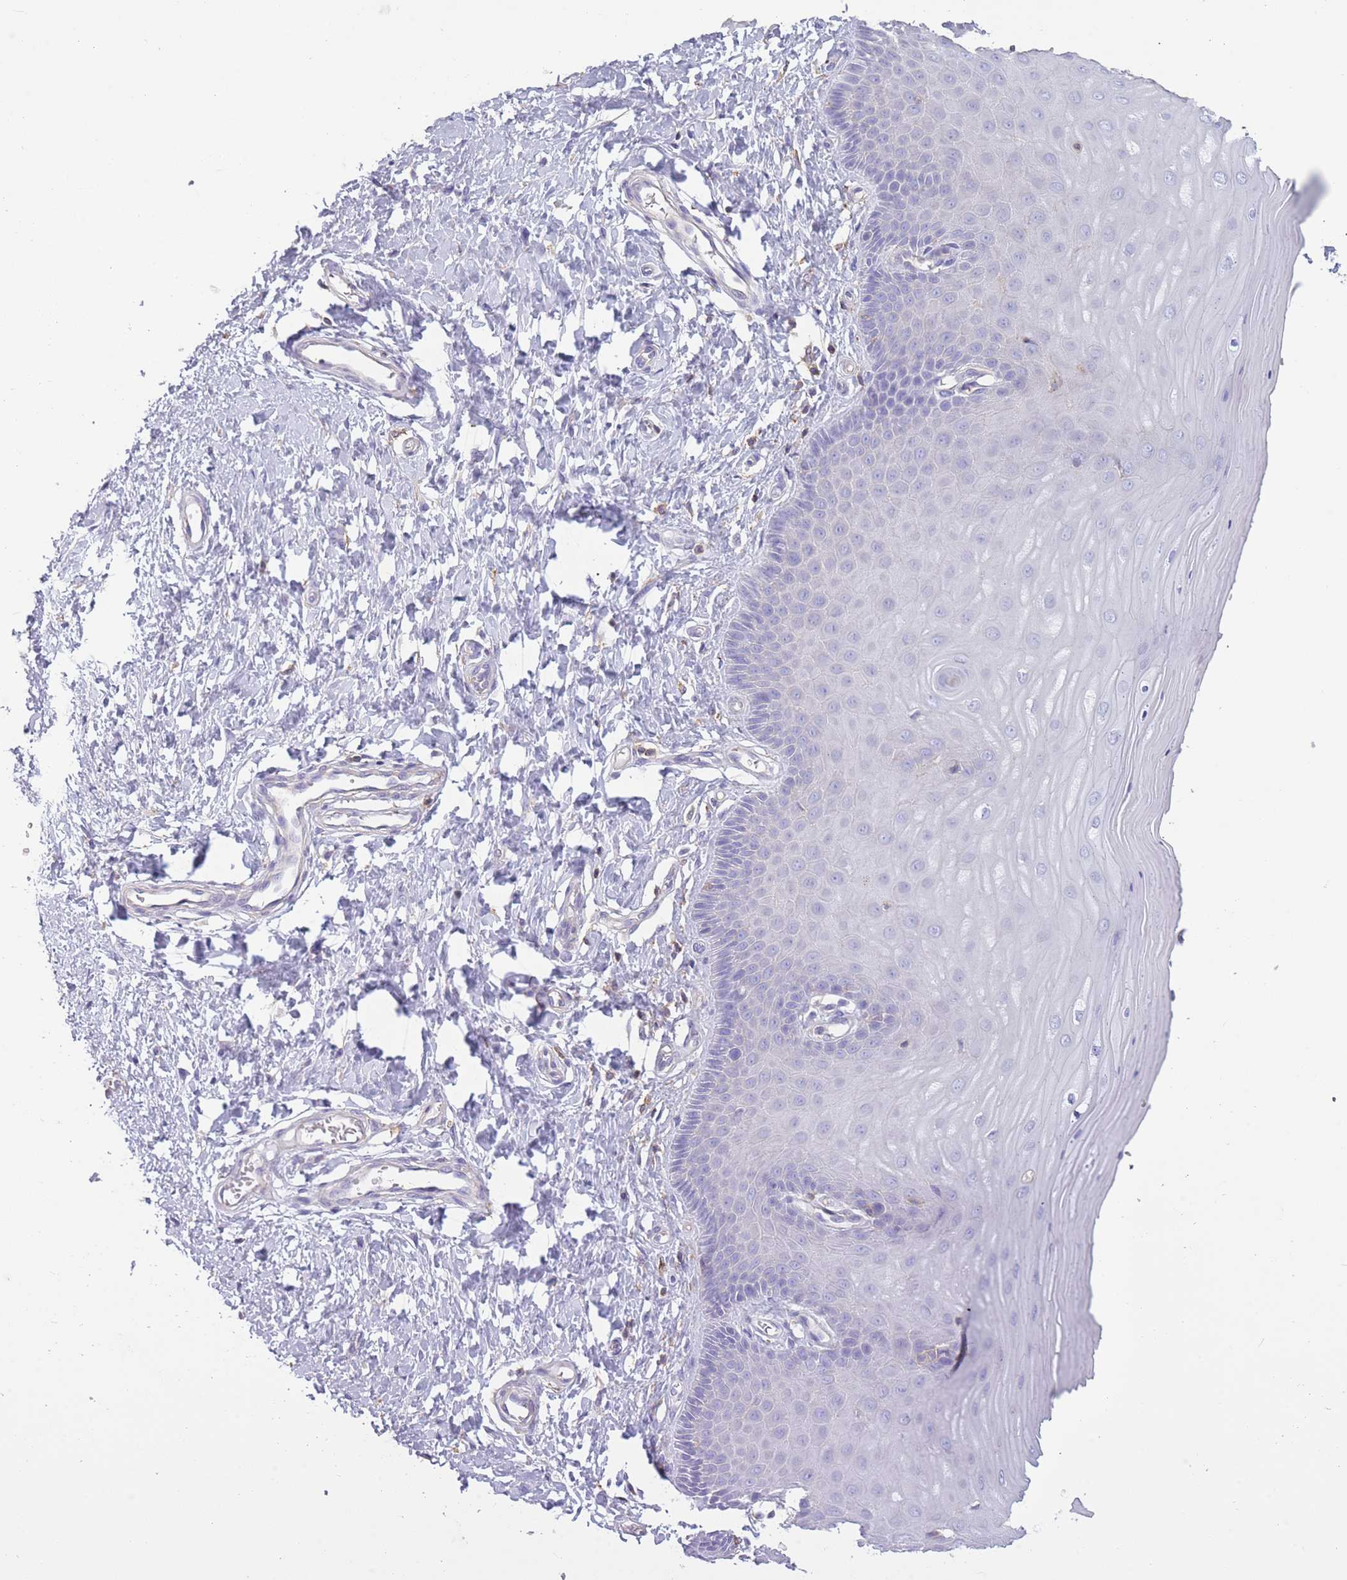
{"staining": {"intensity": "negative", "quantity": "none", "location": "none"}, "tissue": "cervix", "cell_type": "Glandular cells", "image_type": "normal", "snomed": [{"axis": "morphology", "description": "Normal tissue, NOS"}, {"axis": "topography", "description": "Cervix"}], "caption": "The image demonstrates no significant positivity in glandular cells of cervix. (DAB immunohistochemistry (IHC) with hematoxylin counter stain).", "gene": "PDHA1", "patient": {"sex": "female", "age": 55}}